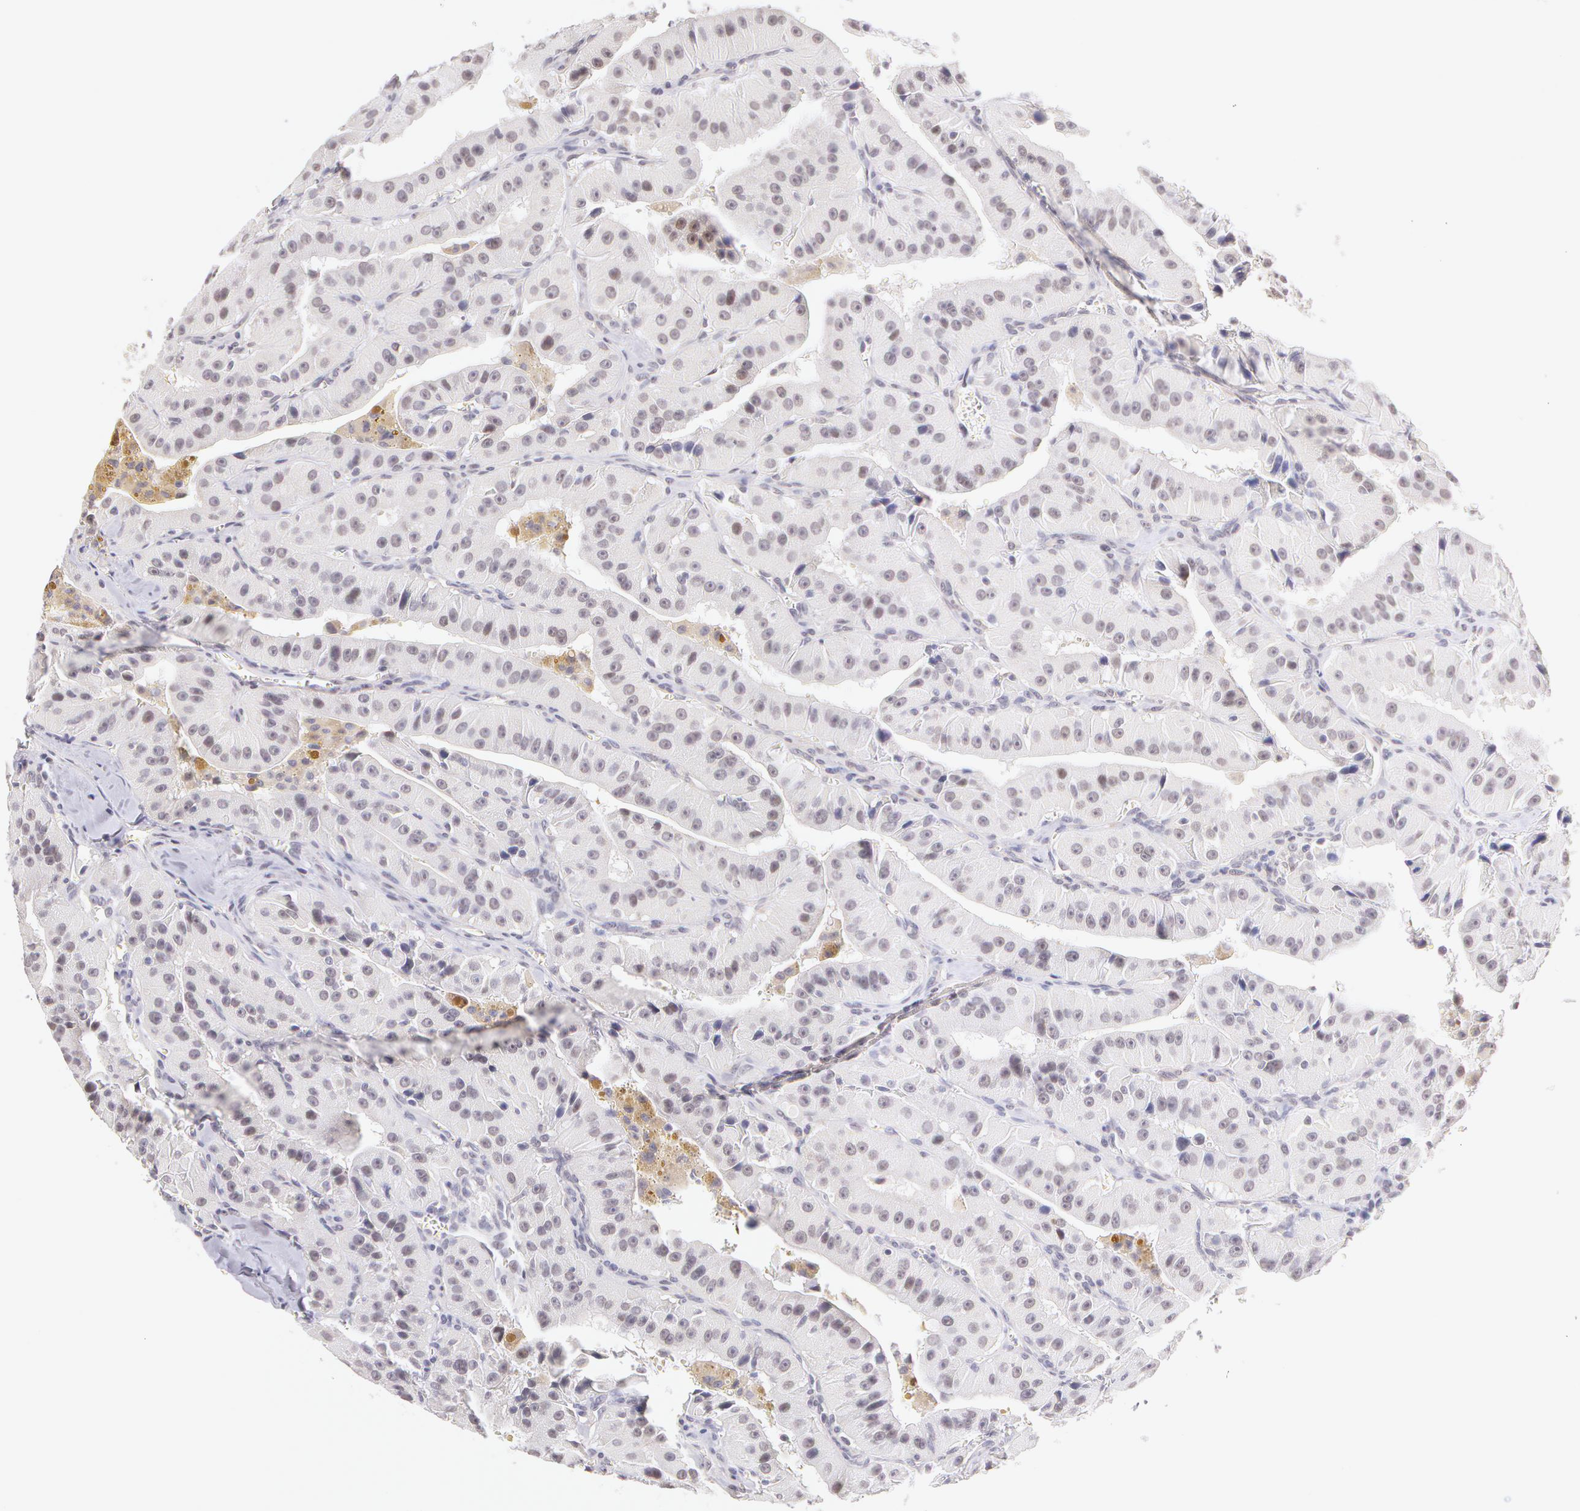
{"staining": {"intensity": "negative", "quantity": "none", "location": "none"}, "tissue": "thyroid cancer", "cell_type": "Tumor cells", "image_type": "cancer", "snomed": [{"axis": "morphology", "description": "Carcinoma, NOS"}, {"axis": "topography", "description": "Thyroid gland"}], "caption": "Immunohistochemical staining of thyroid cancer (carcinoma) shows no significant staining in tumor cells.", "gene": "ZNF597", "patient": {"sex": "male", "age": 76}}